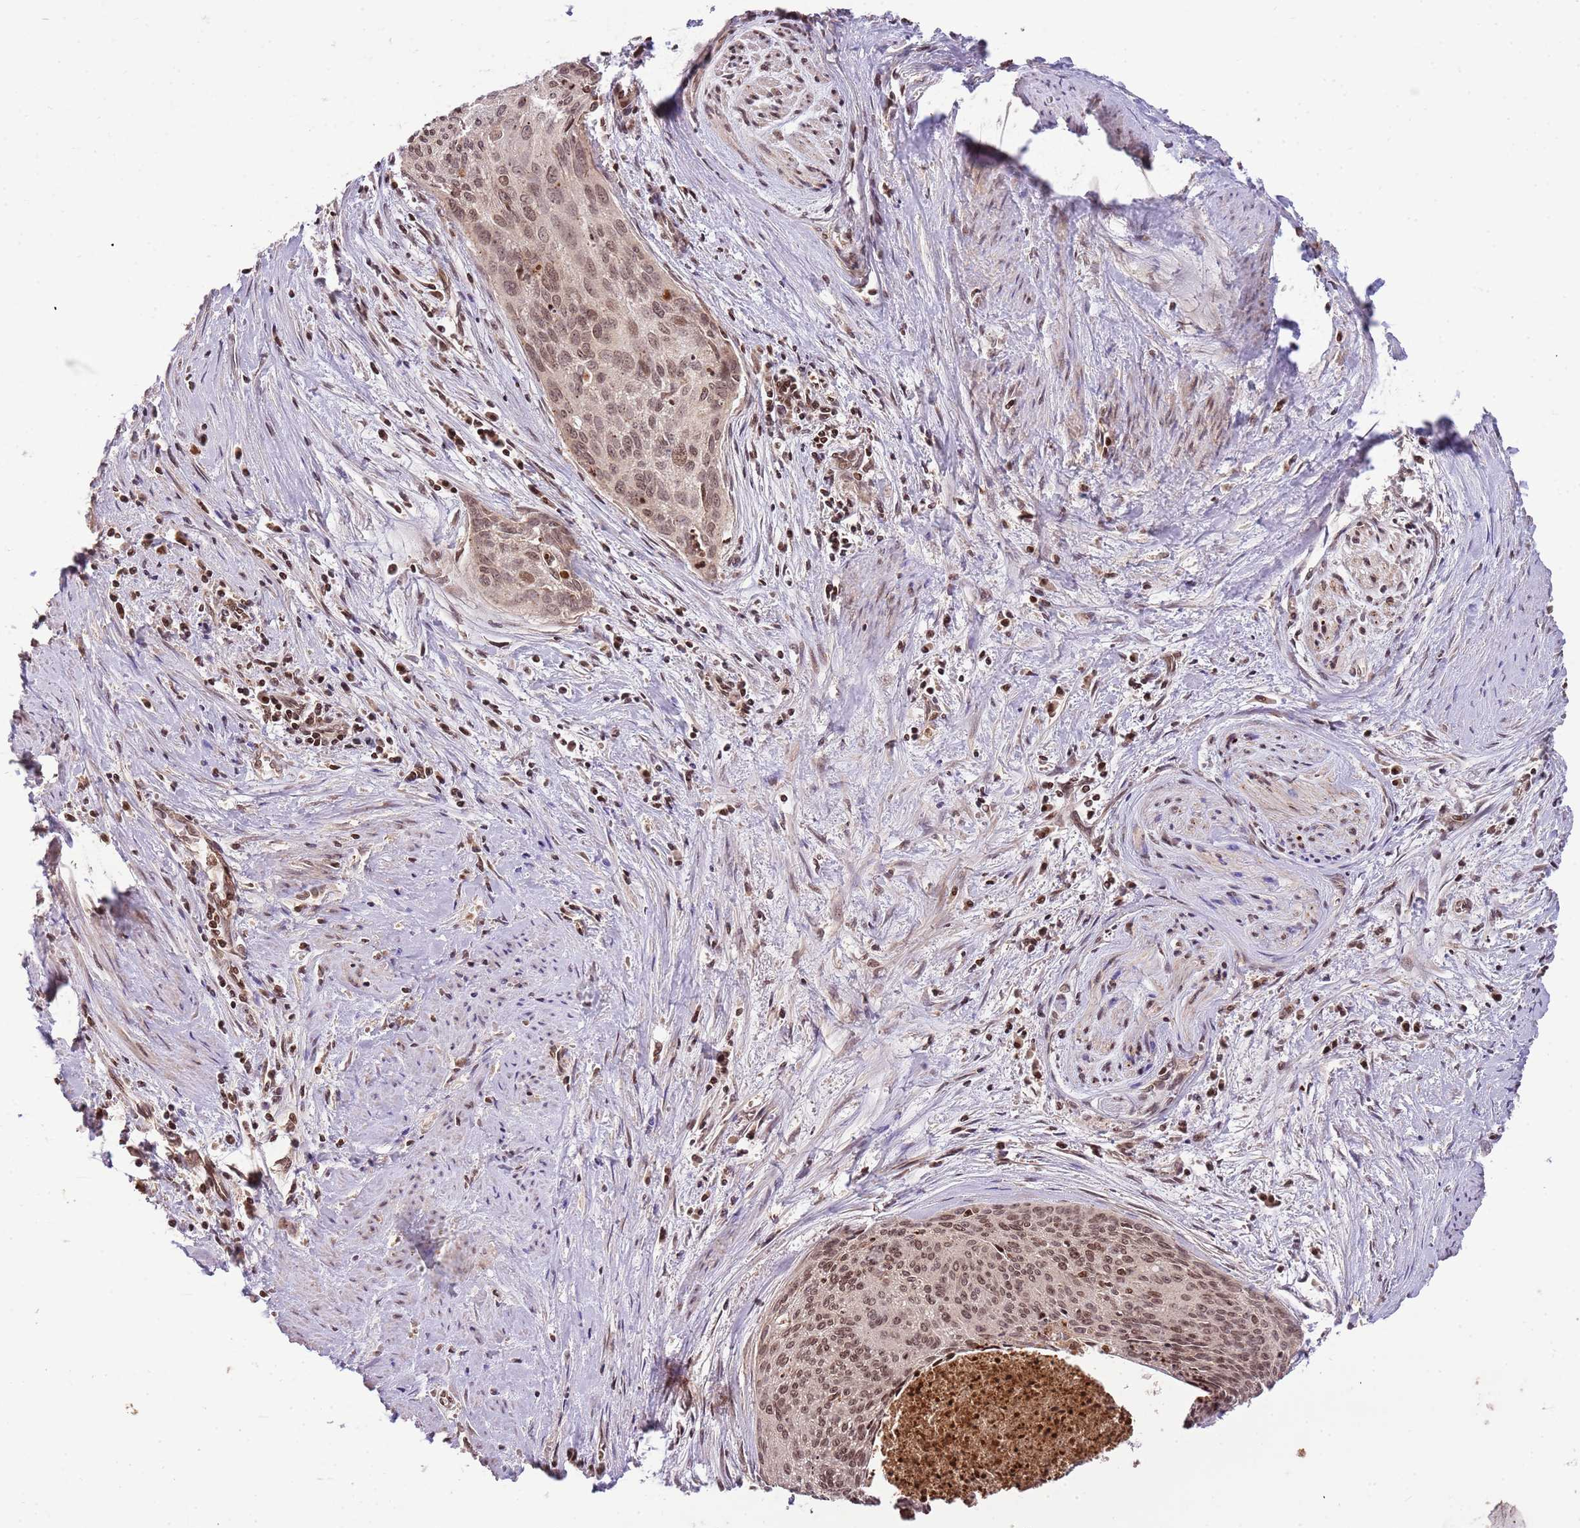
{"staining": {"intensity": "moderate", "quantity": ">75%", "location": "nuclear"}, "tissue": "cervical cancer", "cell_type": "Tumor cells", "image_type": "cancer", "snomed": [{"axis": "morphology", "description": "Squamous cell carcinoma, NOS"}, {"axis": "topography", "description": "Cervix"}], "caption": "The histopathology image shows staining of cervical cancer (squamous cell carcinoma), revealing moderate nuclear protein positivity (brown color) within tumor cells.", "gene": "SAMSN1", "patient": {"sex": "female", "age": 55}}